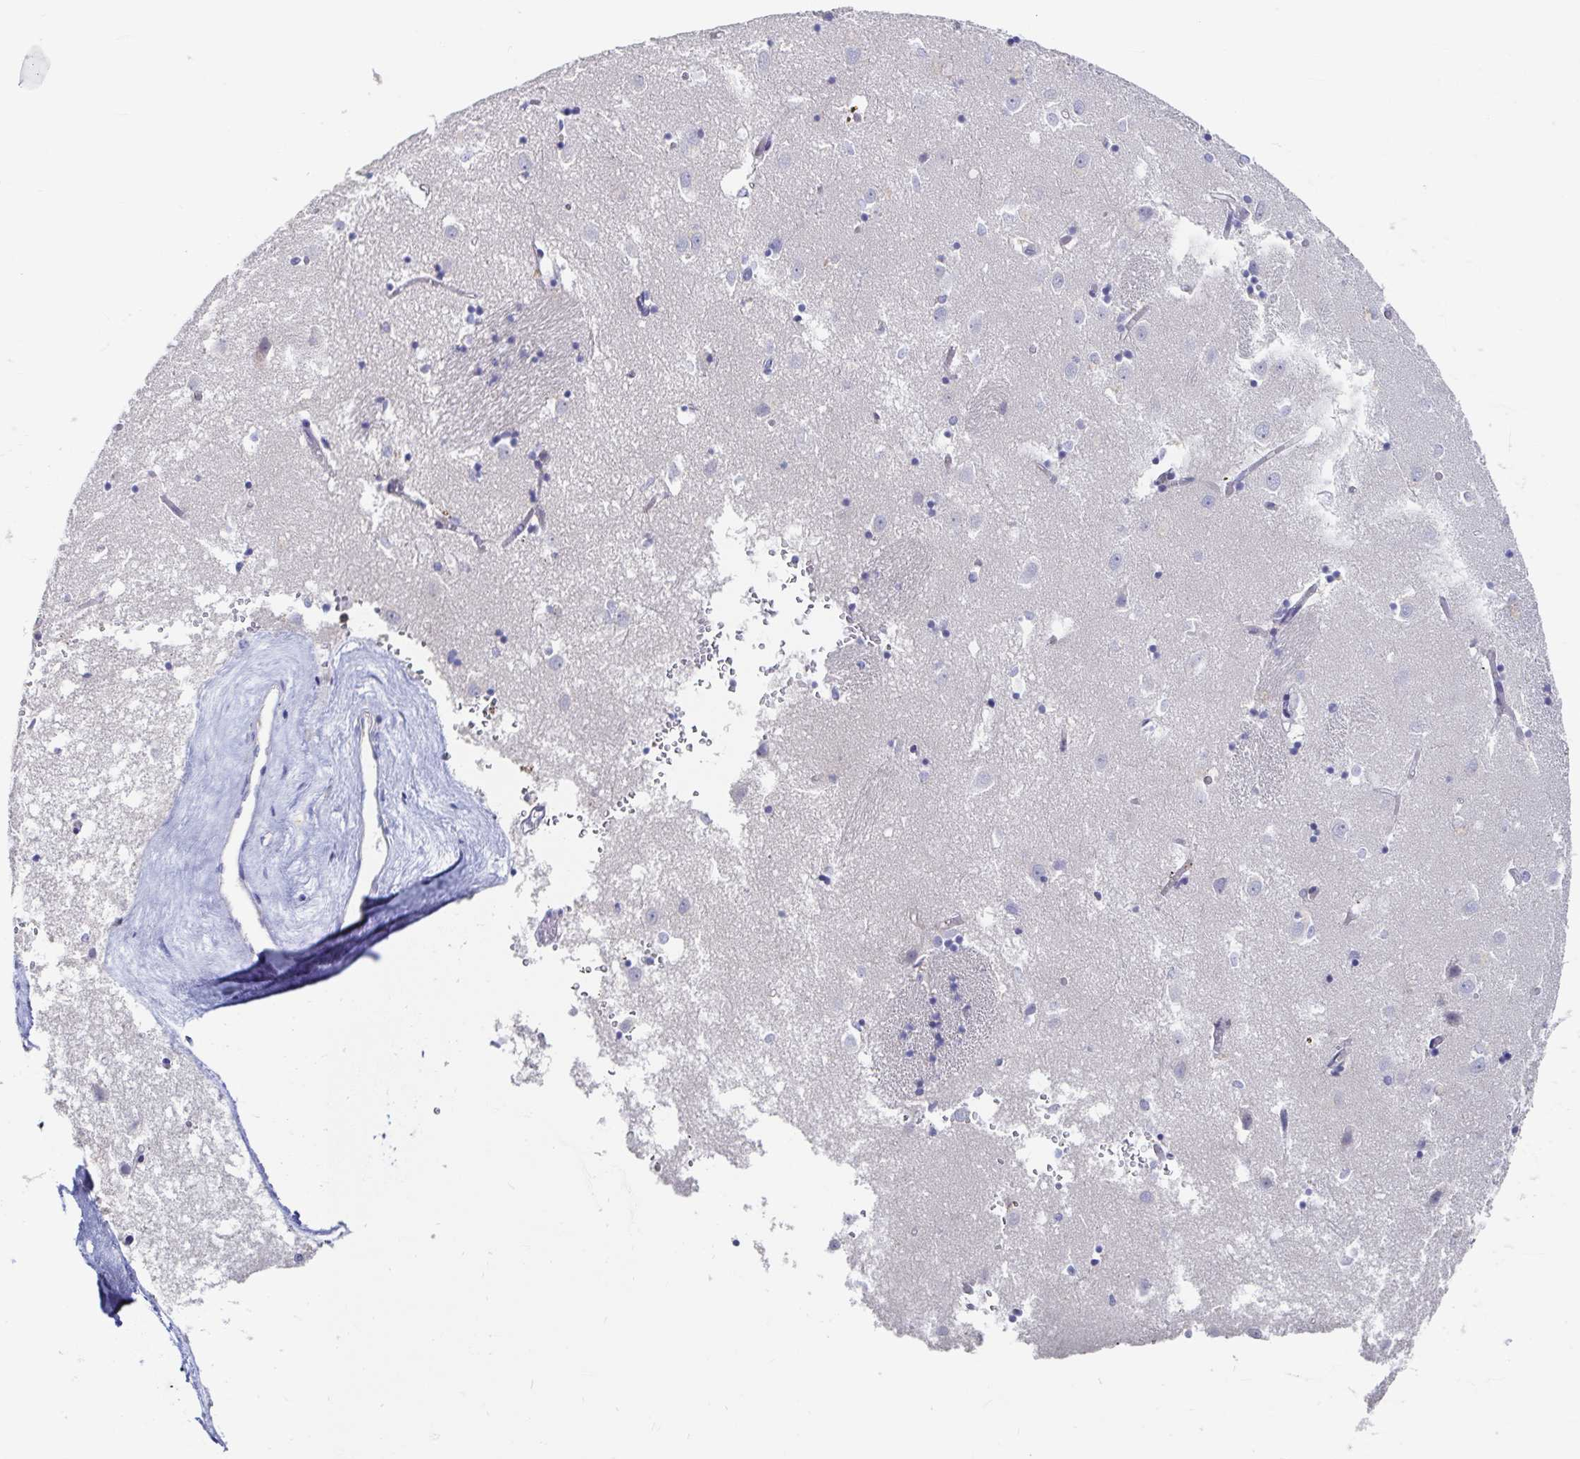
{"staining": {"intensity": "negative", "quantity": "none", "location": "none"}, "tissue": "caudate", "cell_type": "Glial cells", "image_type": "normal", "snomed": [{"axis": "morphology", "description": "Normal tissue, NOS"}, {"axis": "topography", "description": "Lateral ventricle wall"}], "caption": "IHC micrograph of unremarkable caudate: caudate stained with DAB demonstrates no significant protein expression in glial cells.", "gene": "PIK3CD", "patient": {"sex": "male", "age": 70}}